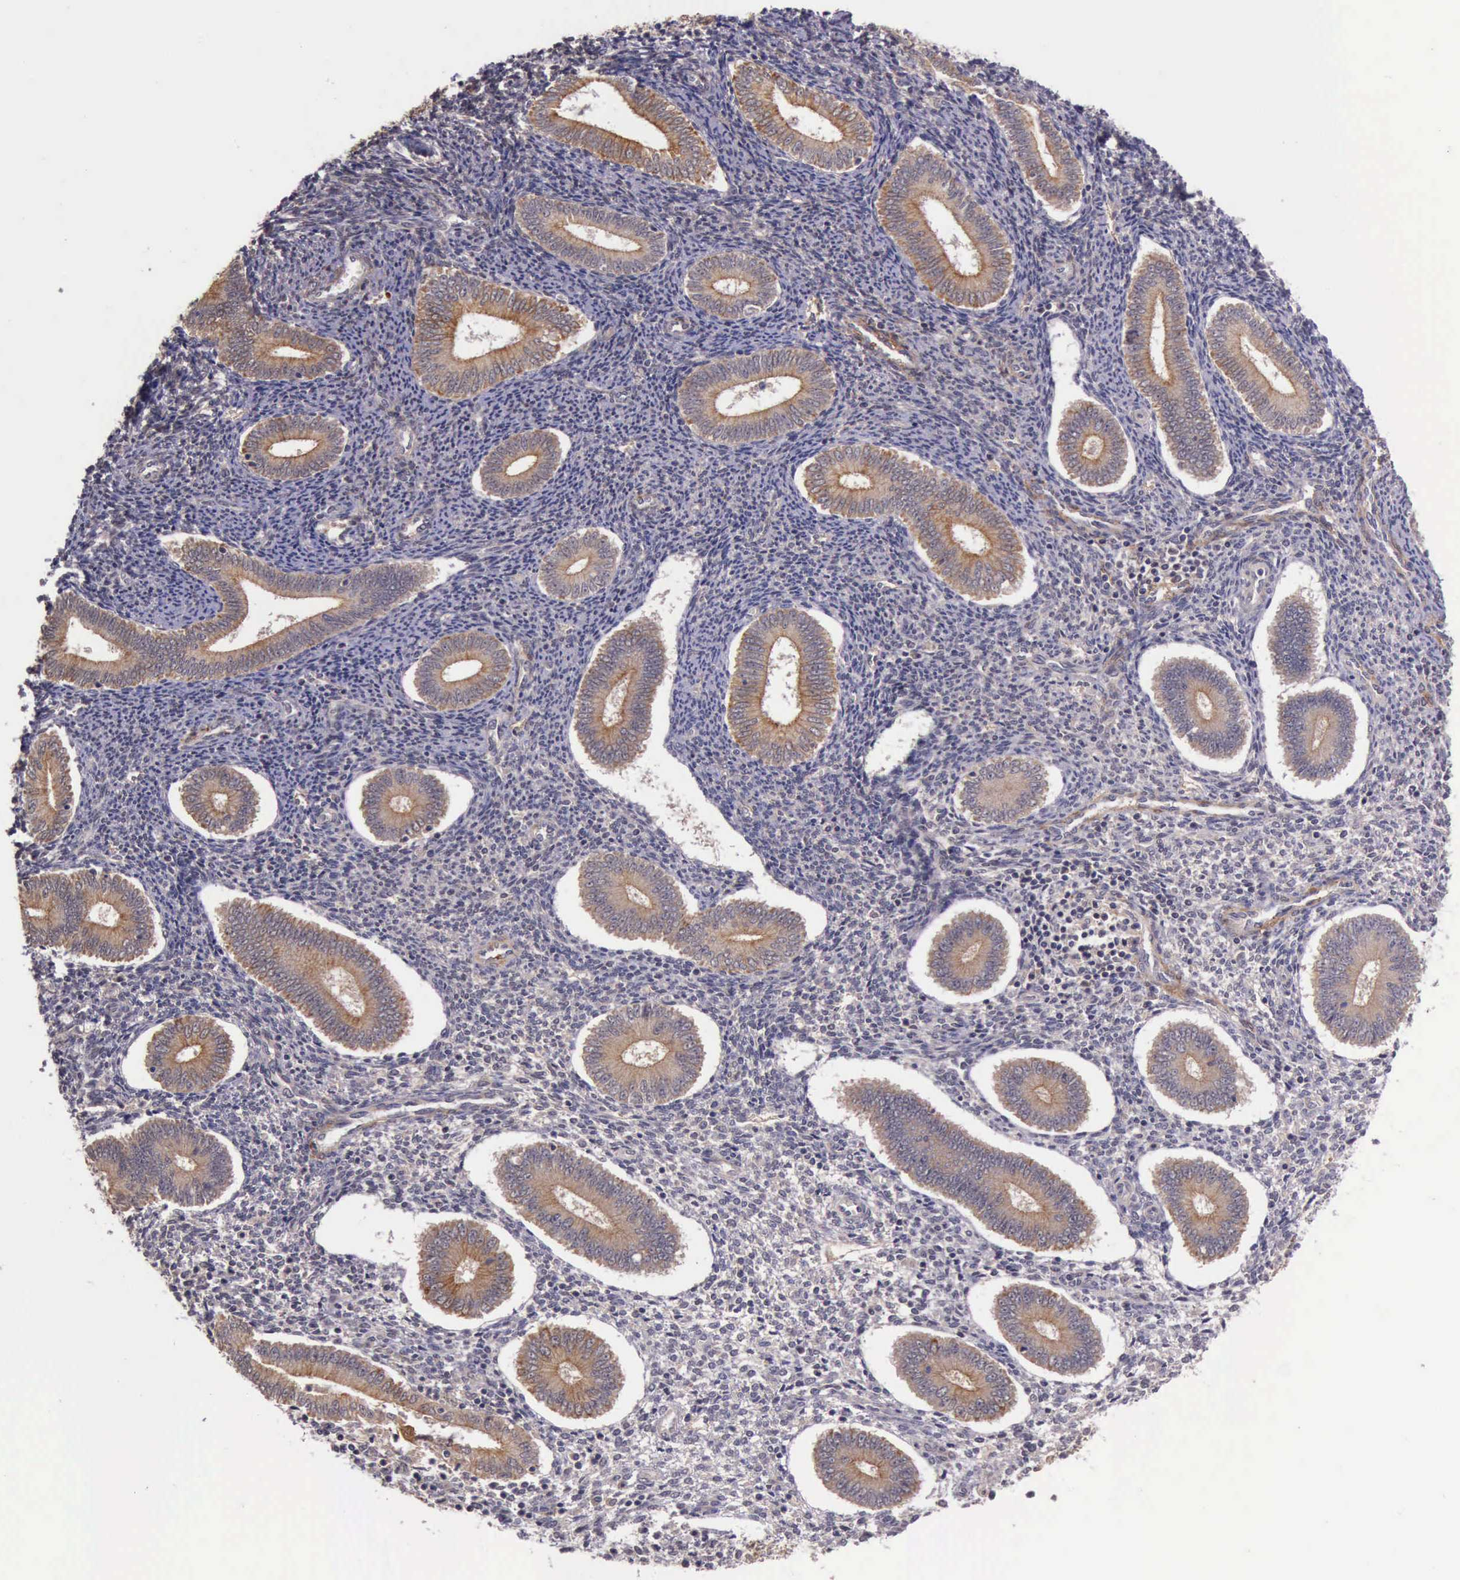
{"staining": {"intensity": "negative", "quantity": "none", "location": "none"}, "tissue": "endometrium", "cell_type": "Cells in endometrial stroma", "image_type": "normal", "snomed": [{"axis": "morphology", "description": "Normal tissue, NOS"}, {"axis": "topography", "description": "Endometrium"}], "caption": "The IHC micrograph has no significant expression in cells in endometrial stroma of endometrium. The staining was performed using DAB (3,3'-diaminobenzidine) to visualize the protein expression in brown, while the nuclei were stained in blue with hematoxylin (Magnification: 20x).", "gene": "PRICKLE3", "patient": {"sex": "female", "age": 35}}